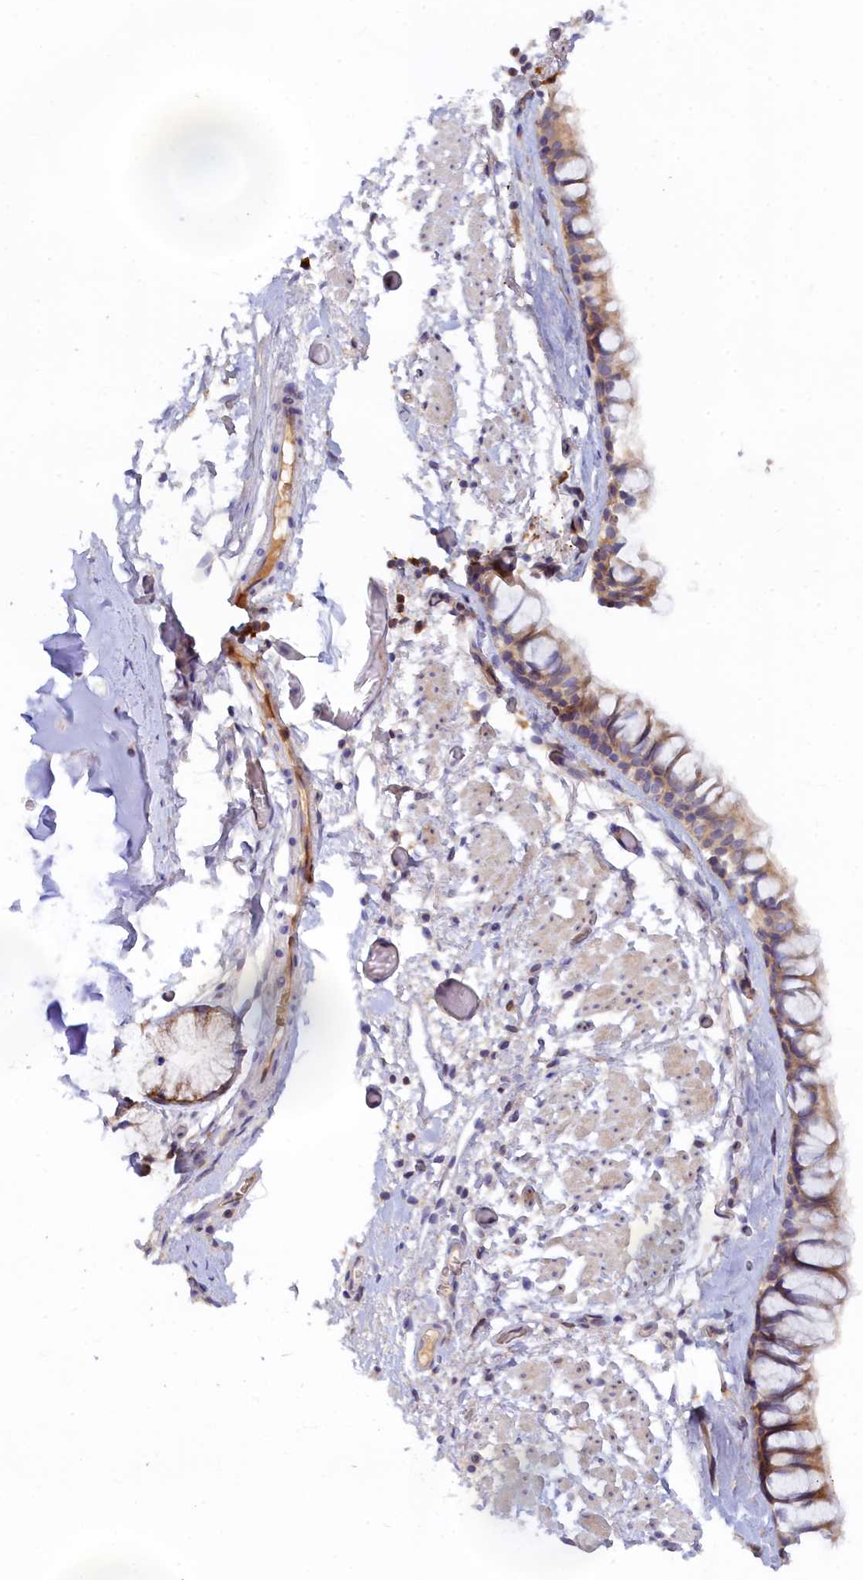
{"staining": {"intensity": "moderate", "quantity": ">75%", "location": "cytoplasmic/membranous"}, "tissue": "bronchus", "cell_type": "Respiratory epithelial cells", "image_type": "normal", "snomed": [{"axis": "morphology", "description": "Normal tissue, NOS"}, {"axis": "topography", "description": "Bronchus"}], "caption": "Normal bronchus was stained to show a protein in brown. There is medium levels of moderate cytoplasmic/membranous staining in approximately >75% of respiratory epithelial cells. (Stains: DAB (3,3'-diaminobenzidine) in brown, nuclei in blue, Microscopy: brightfield microscopy at high magnification).", "gene": "SPATA5L1", "patient": {"sex": "male", "age": 65}}